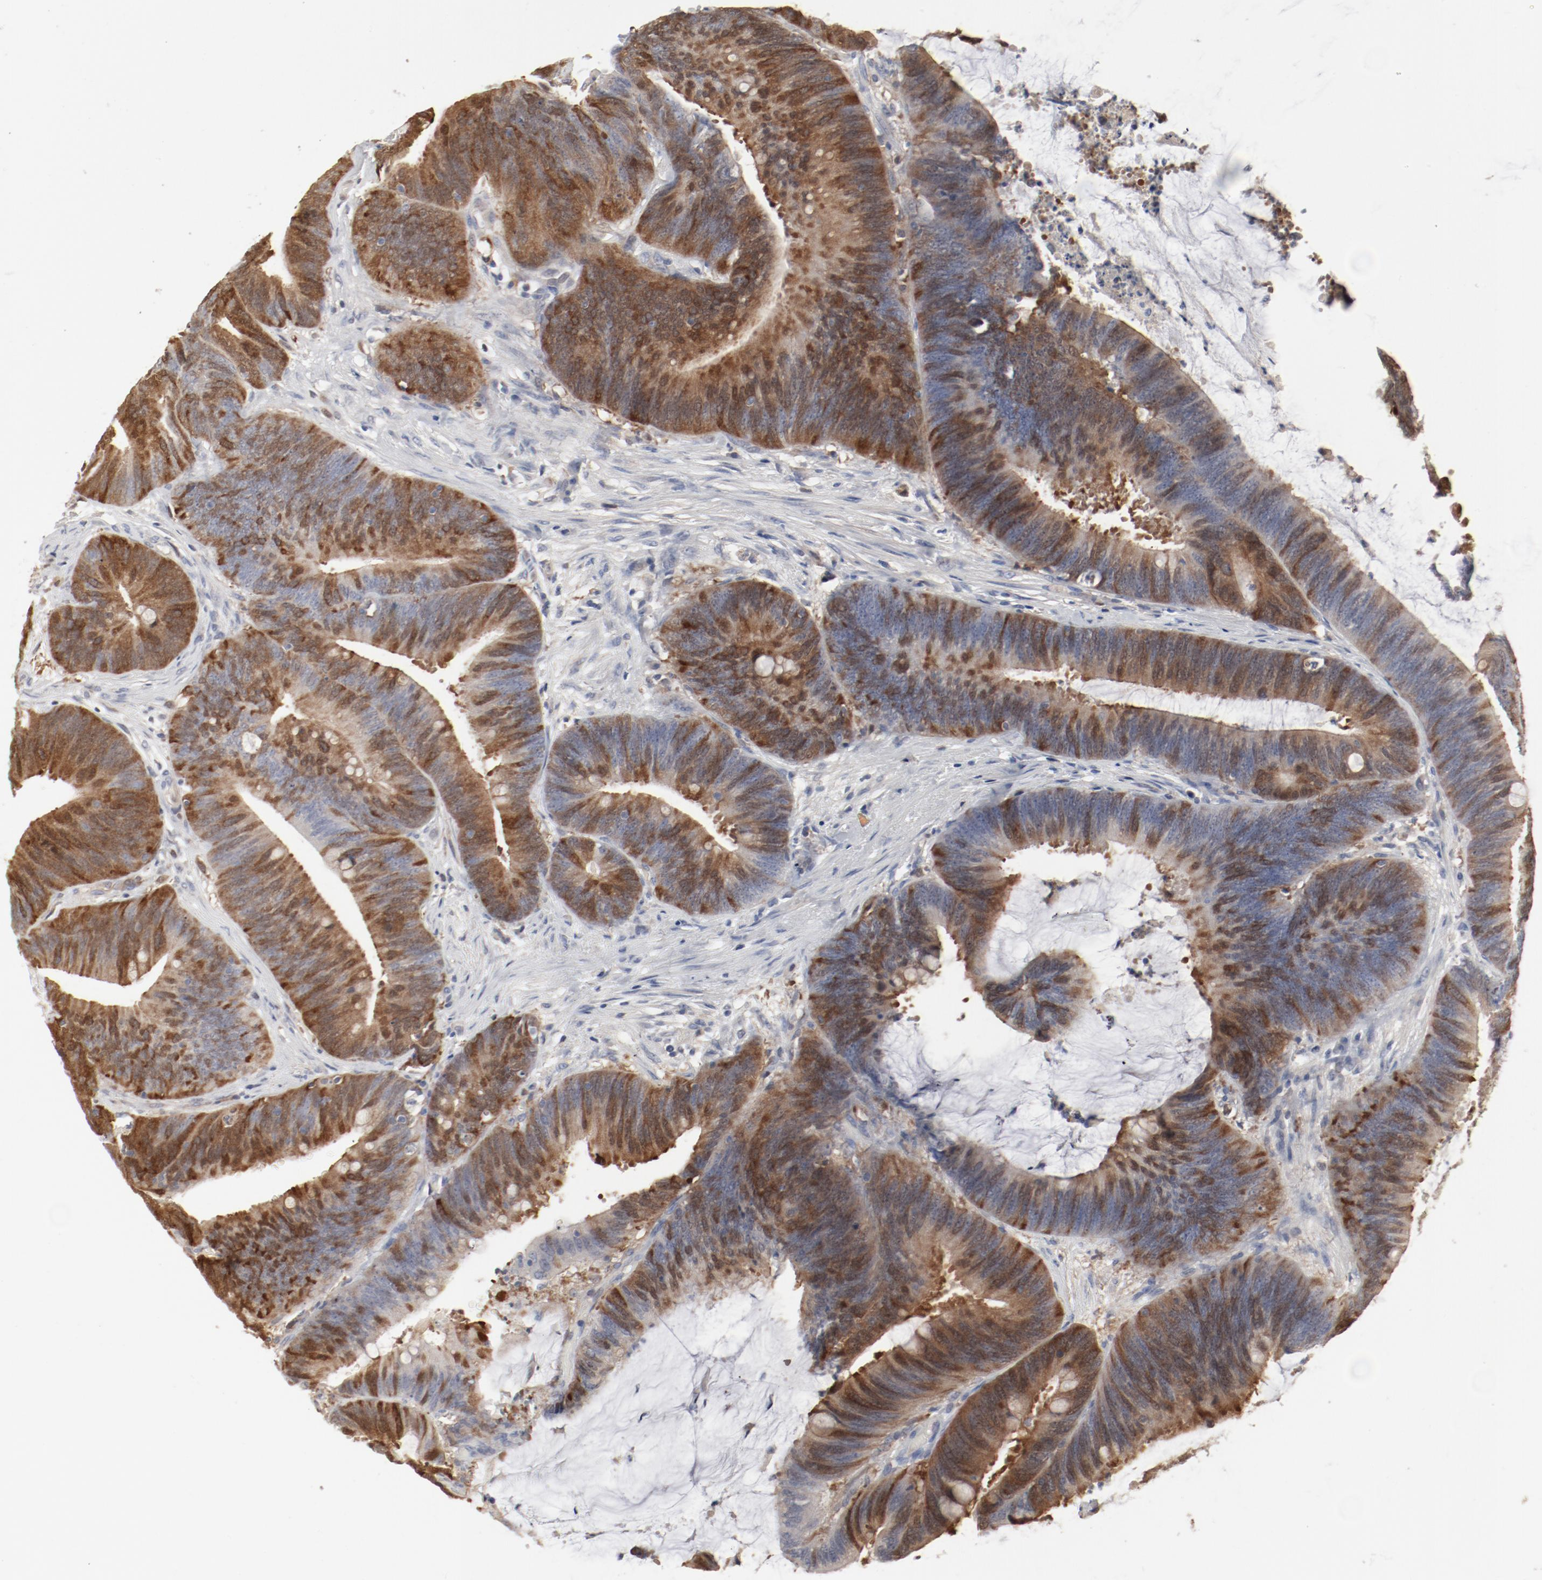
{"staining": {"intensity": "moderate", "quantity": ">75%", "location": "cytoplasmic/membranous,nuclear"}, "tissue": "colorectal cancer", "cell_type": "Tumor cells", "image_type": "cancer", "snomed": [{"axis": "morphology", "description": "Adenocarcinoma, NOS"}, {"axis": "topography", "description": "Rectum"}], "caption": "Protein analysis of colorectal adenocarcinoma tissue displays moderate cytoplasmic/membranous and nuclear positivity in approximately >75% of tumor cells.", "gene": "CDK1", "patient": {"sex": "female", "age": 66}}